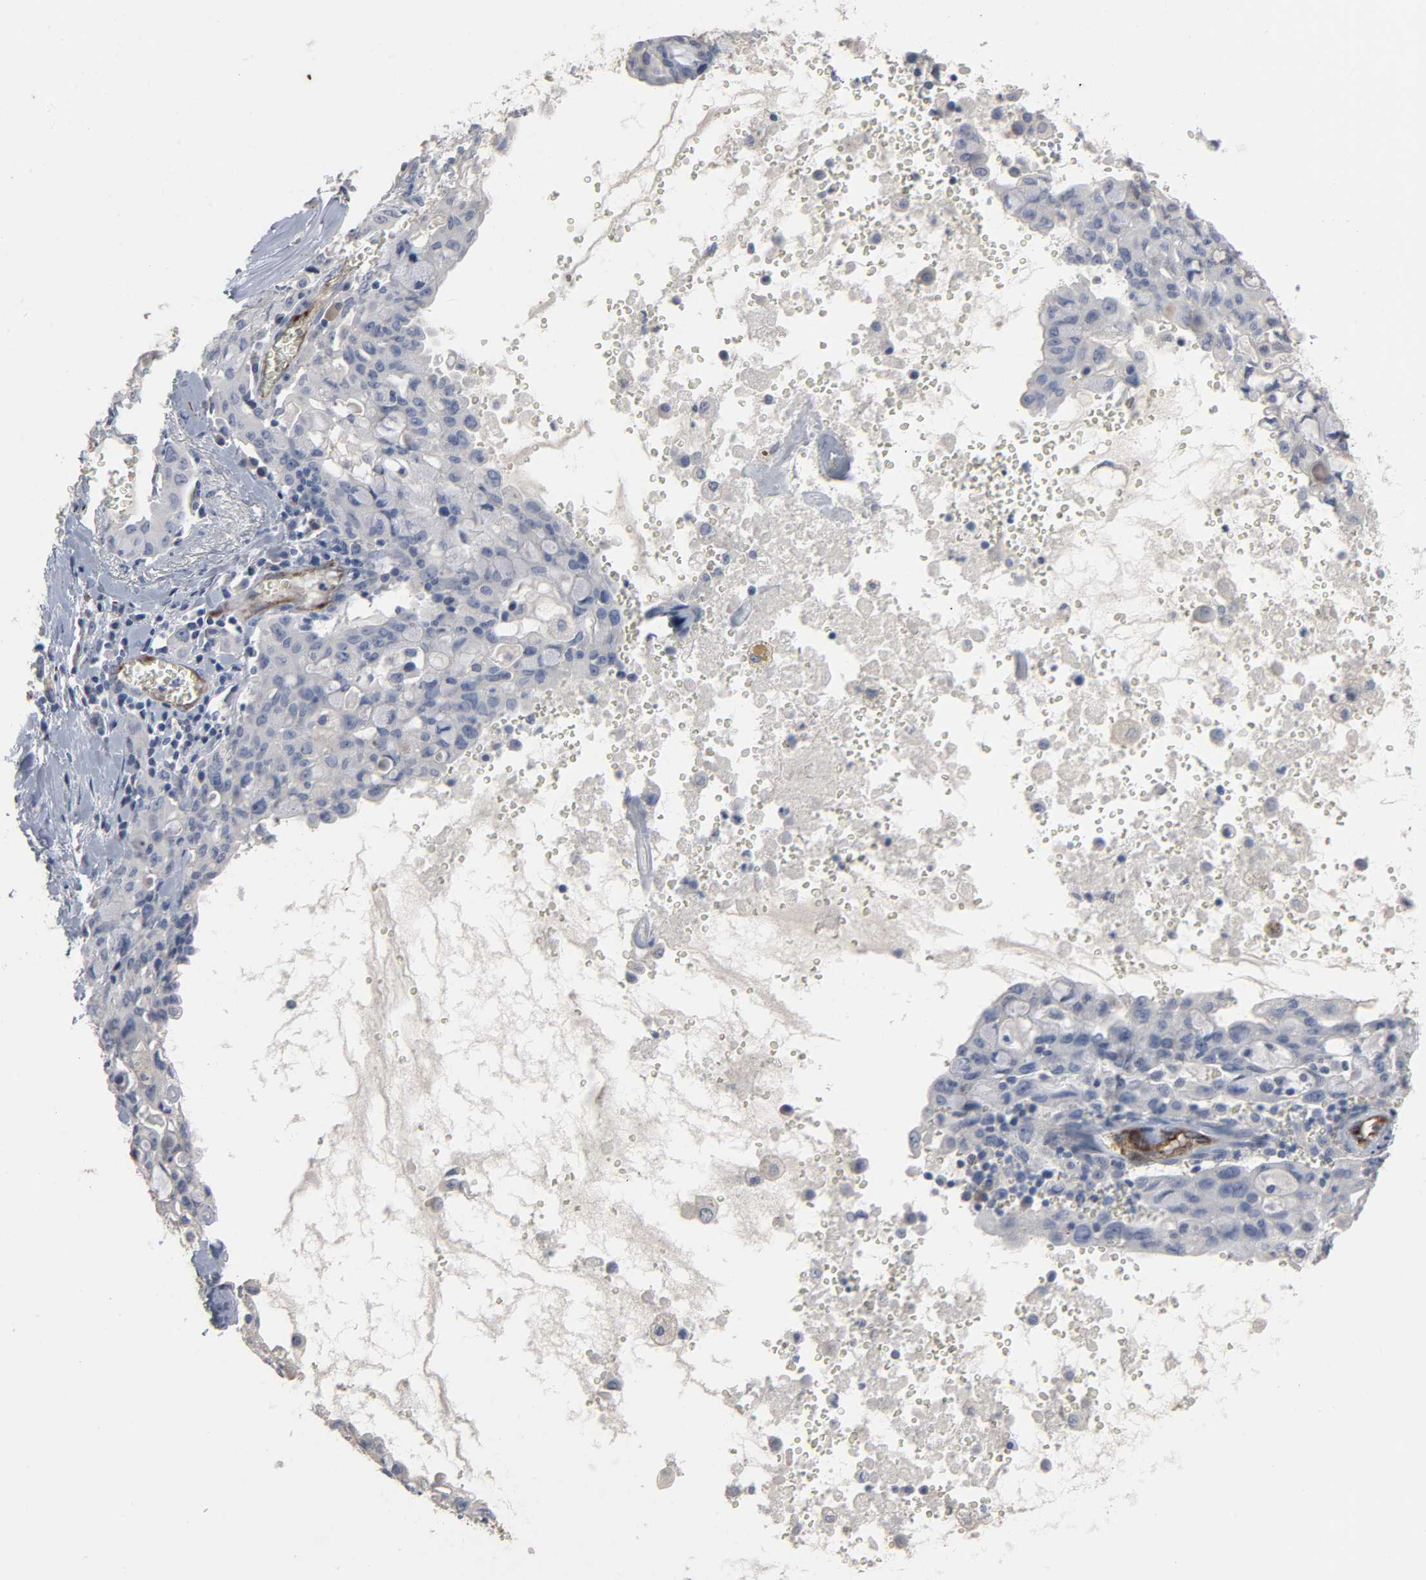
{"staining": {"intensity": "negative", "quantity": "none", "location": "none"}, "tissue": "lung cancer", "cell_type": "Tumor cells", "image_type": "cancer", "snomed": [{"axis": "morphology", "description": "Adenocarcinoma, NOS"}, {"axis": "topography", "description": "Lung"}], "caption": "Immunohistochemical staining of human lung cancer shows no significant expression in tumor cells.", "gene": "KDR", "patient": {"sex": "female", "age": 44}}